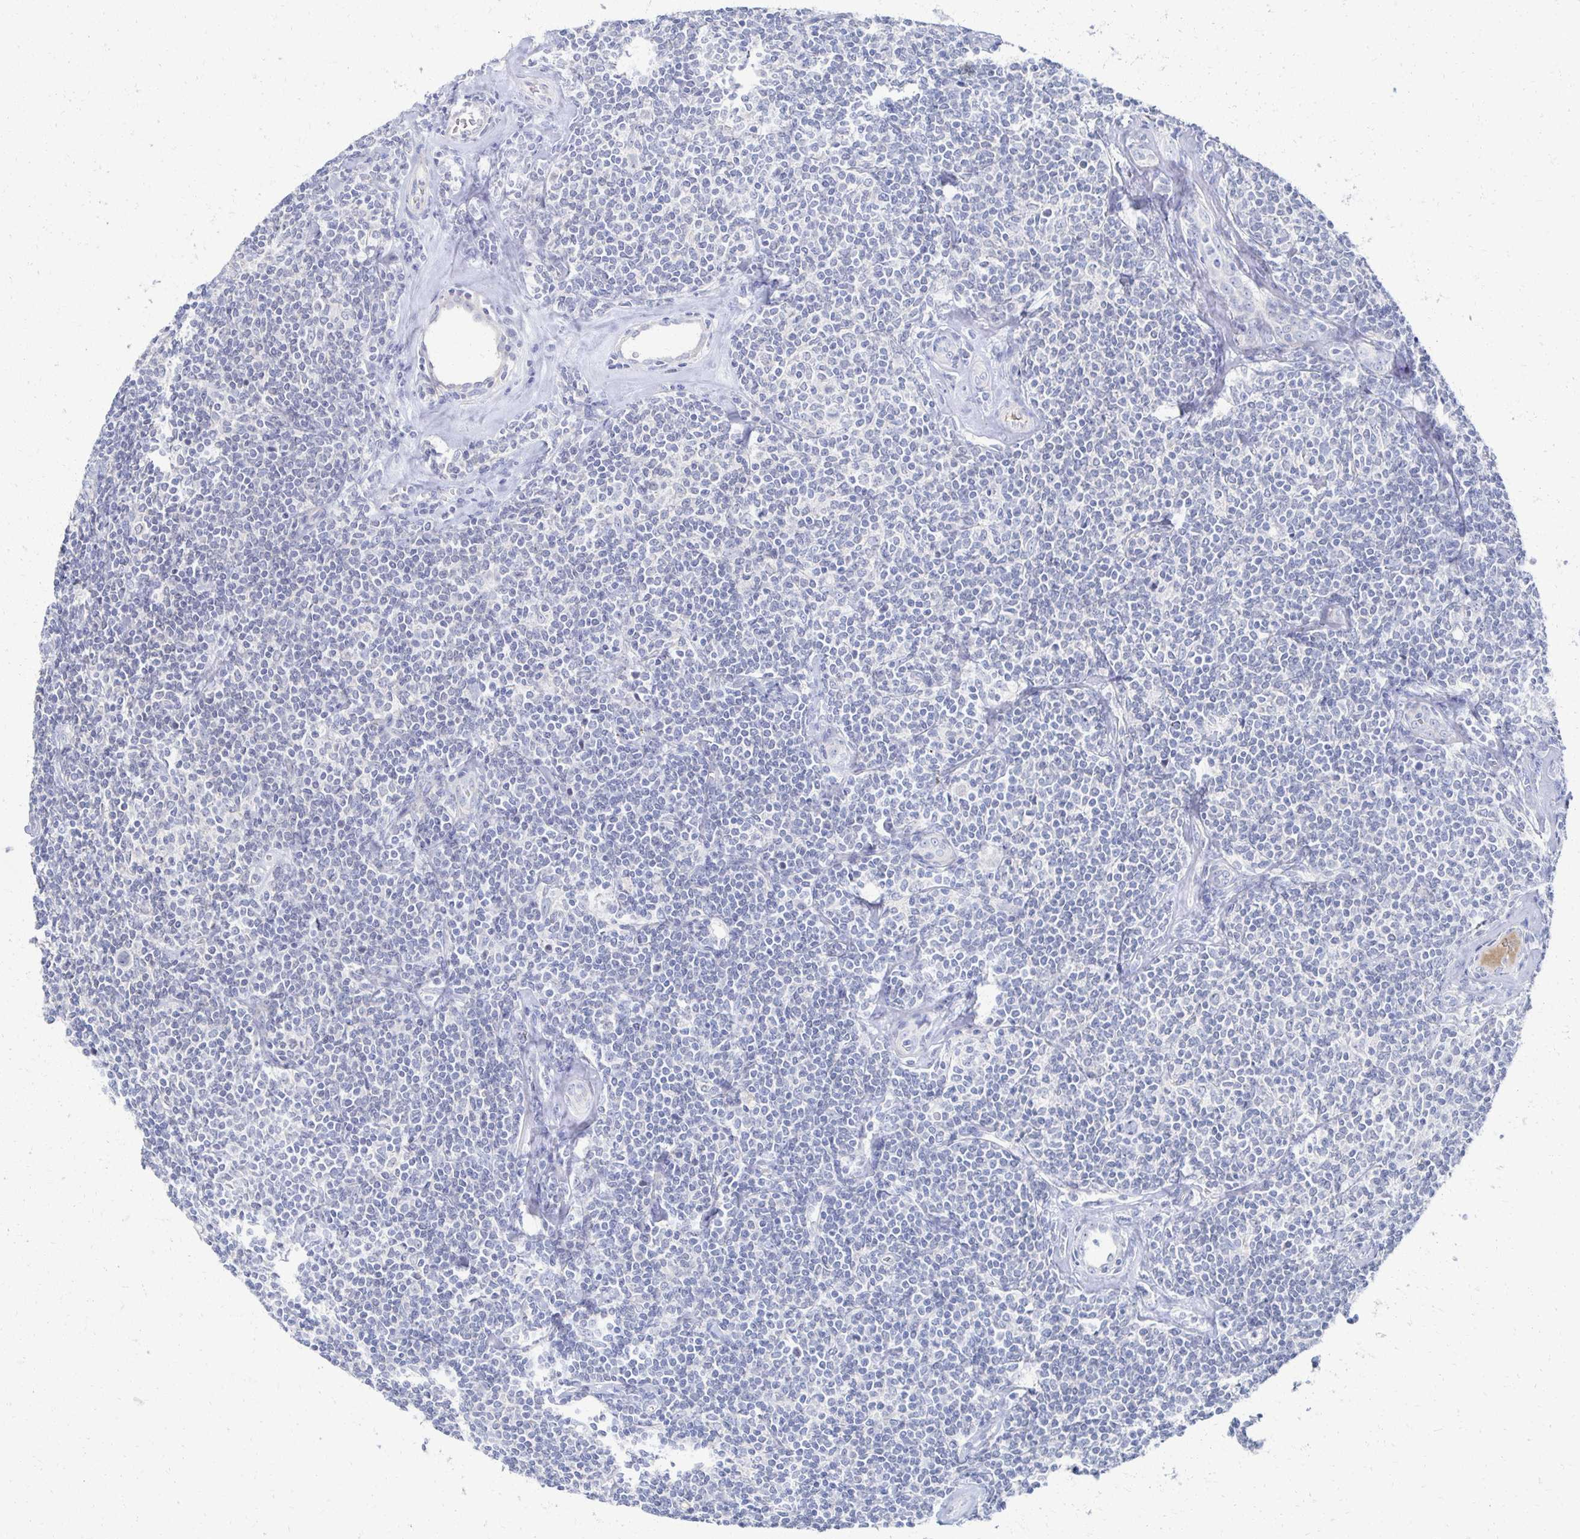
{"staining": {"intensity": "negative", "quantity": "none", "location": "none"}, "tissue": "lymphoma", "cell_type": "Tumor cells", "image_type": "cancer", "snomed": [{"axis": "morphology", "description": "Malignant lymphoma, non-Hodgkin's type, Low grade"}, {"axis": "topography", "description": "Lymph node"}], "caption": "Low-grade malignant lymphoma, non-Hodgkin's type was stained to show a protein in brown. There is no significant expression in tumor cells.", "gene": "PRR20A", "patient": {"sex": "female", "age": 56}}